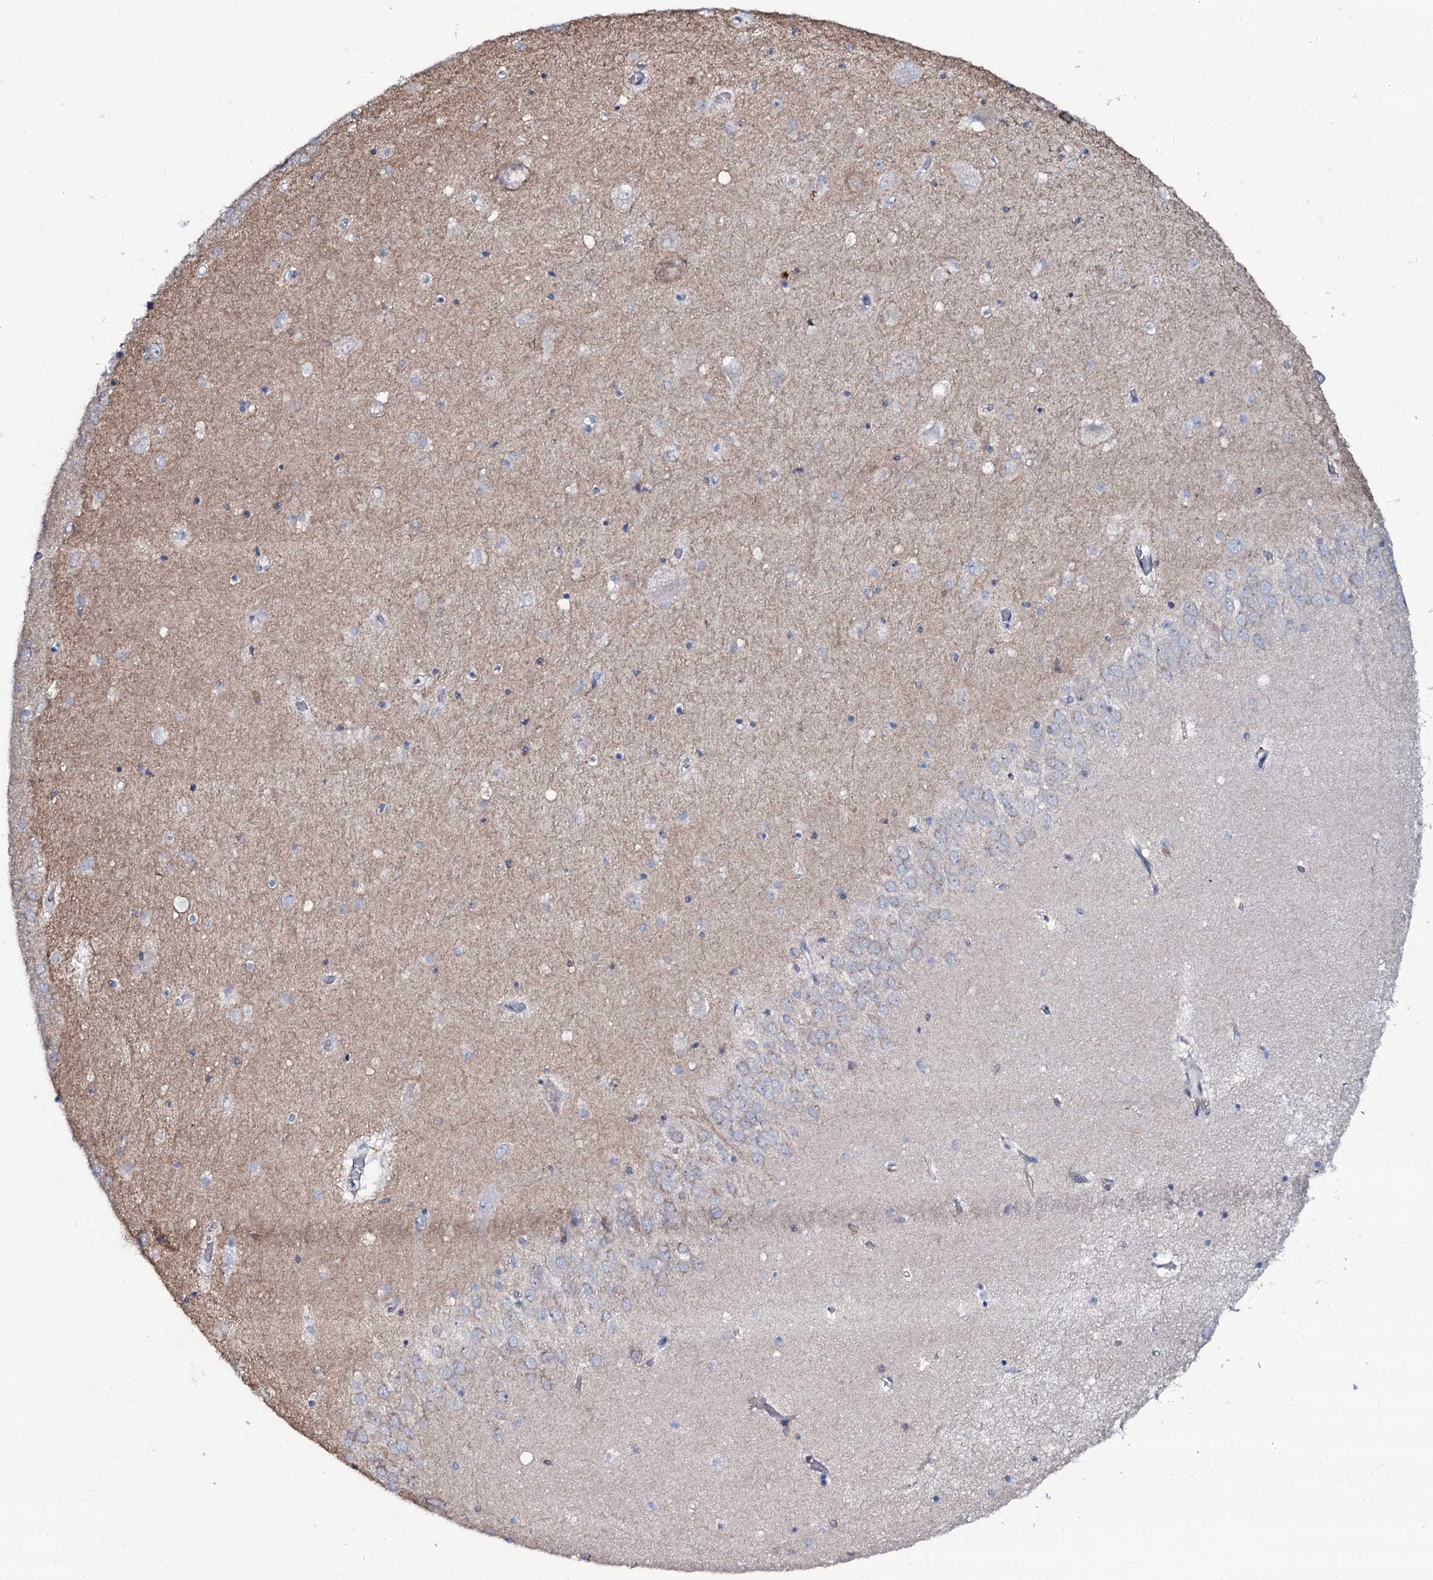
{"staining": {"intensity": "negative", "quantity": "none", "location": "none"}, "tissue": "hippocampus", "cell_type": "Glial cells", "image_type": "normal", "snomed": [{"axis": "morphology", "description": "Normal tissue, NOS"}, {"axis": "topography", "description": "Hippocampus"}], "caption": "This photomicrograph is of unremarkable hippocampus stained with immunohistochemistry to label a protein in brown with the nuclei are counter-stained blue. There is no positivity in glial cells.", "gene": "SNAP23", "patient": {"sex": "male", "age": 70}}